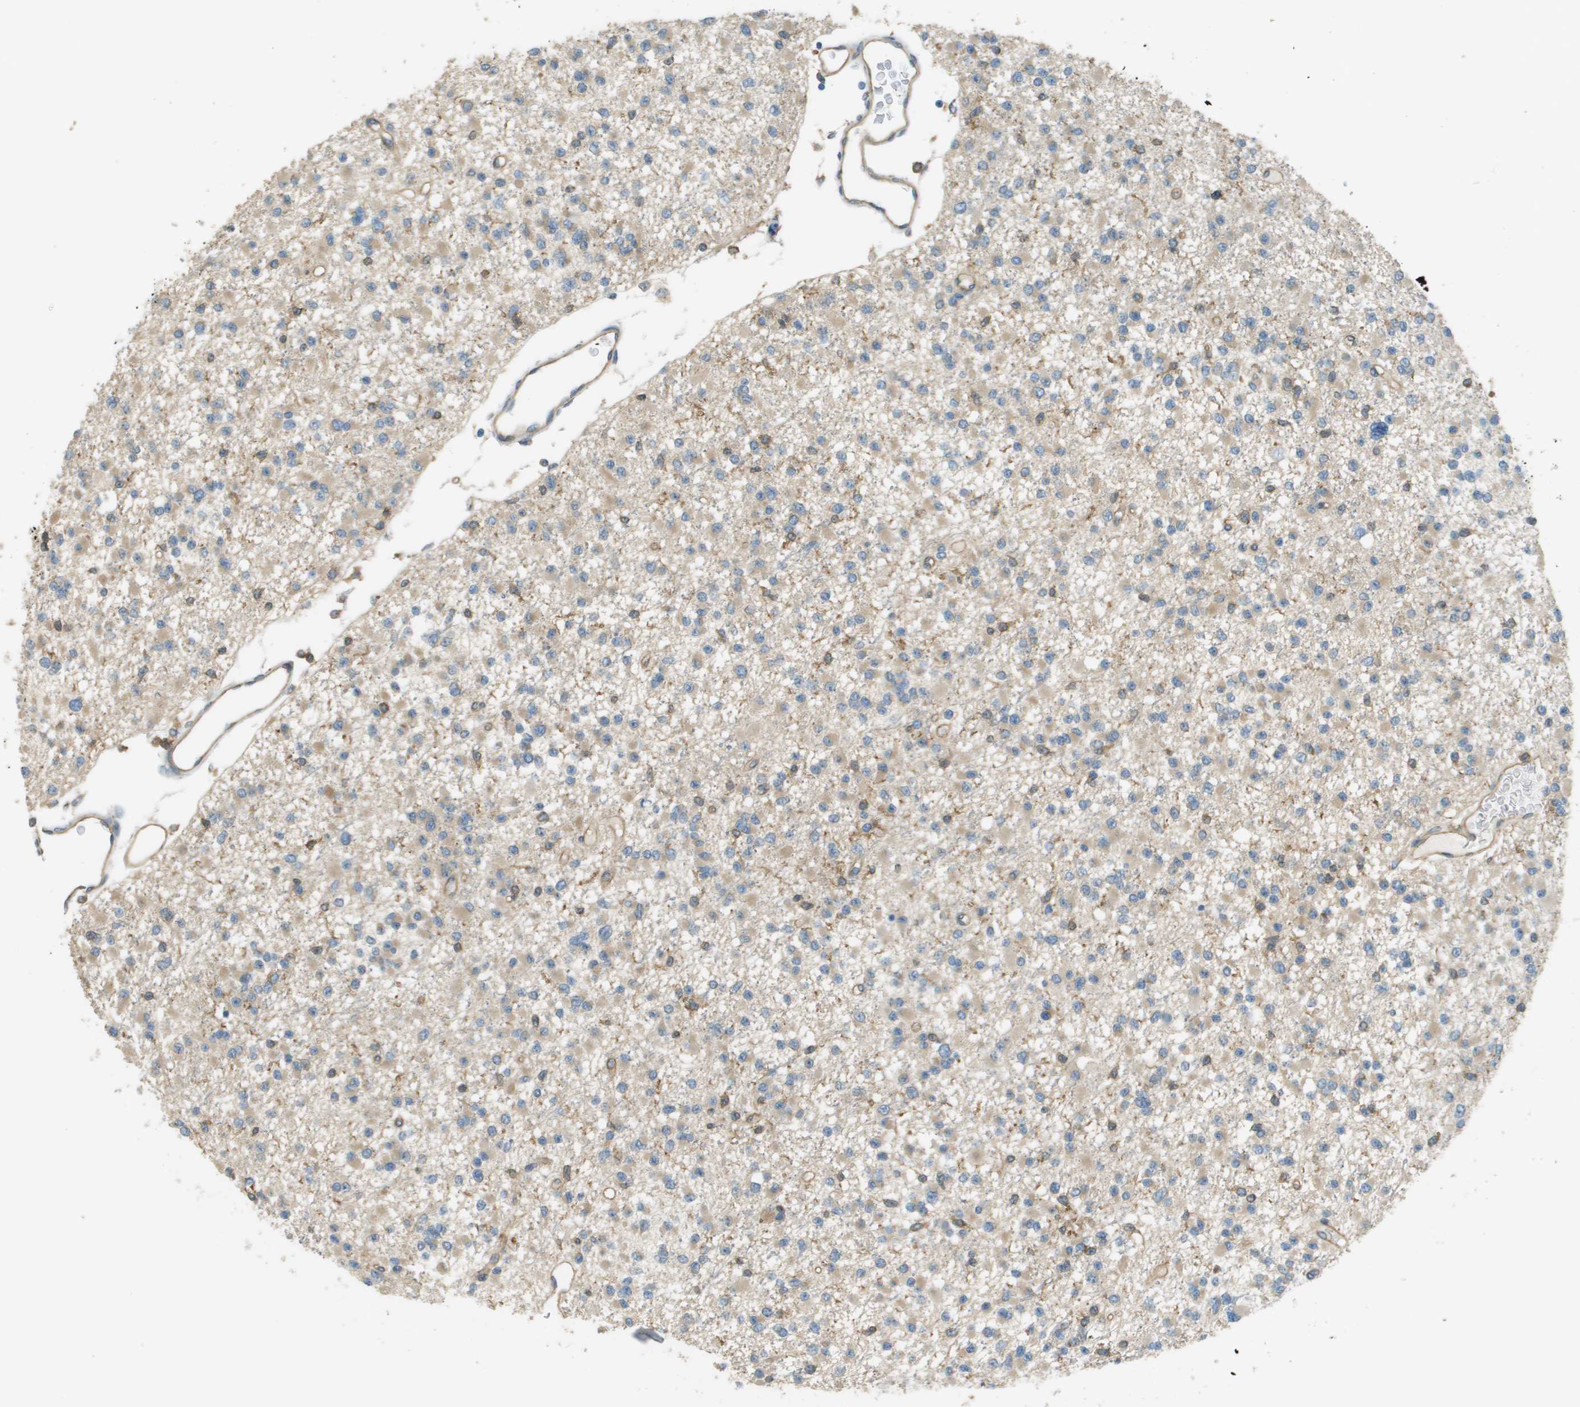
{"staining": {"intensity": "weak", "quantity": ">75%", "location": "cytoplasmic/membranous"}, "tissue": "glioma", "cell_type": "Tumor cells", "image_type": "cancer", "snomed": [{"axis": "morphology", "description": "Glioma, malignant, Low grade"}, {"axis": "topography", "description": "Brain"}], "caption": "IHC of malignant glioma (low-grade) exhibits low levels of weak cytoplasmic/membranous expression in about >75% of tumor cells.", "gene": "CORO1B", "patient": {"sex": "female", "age": 22}}